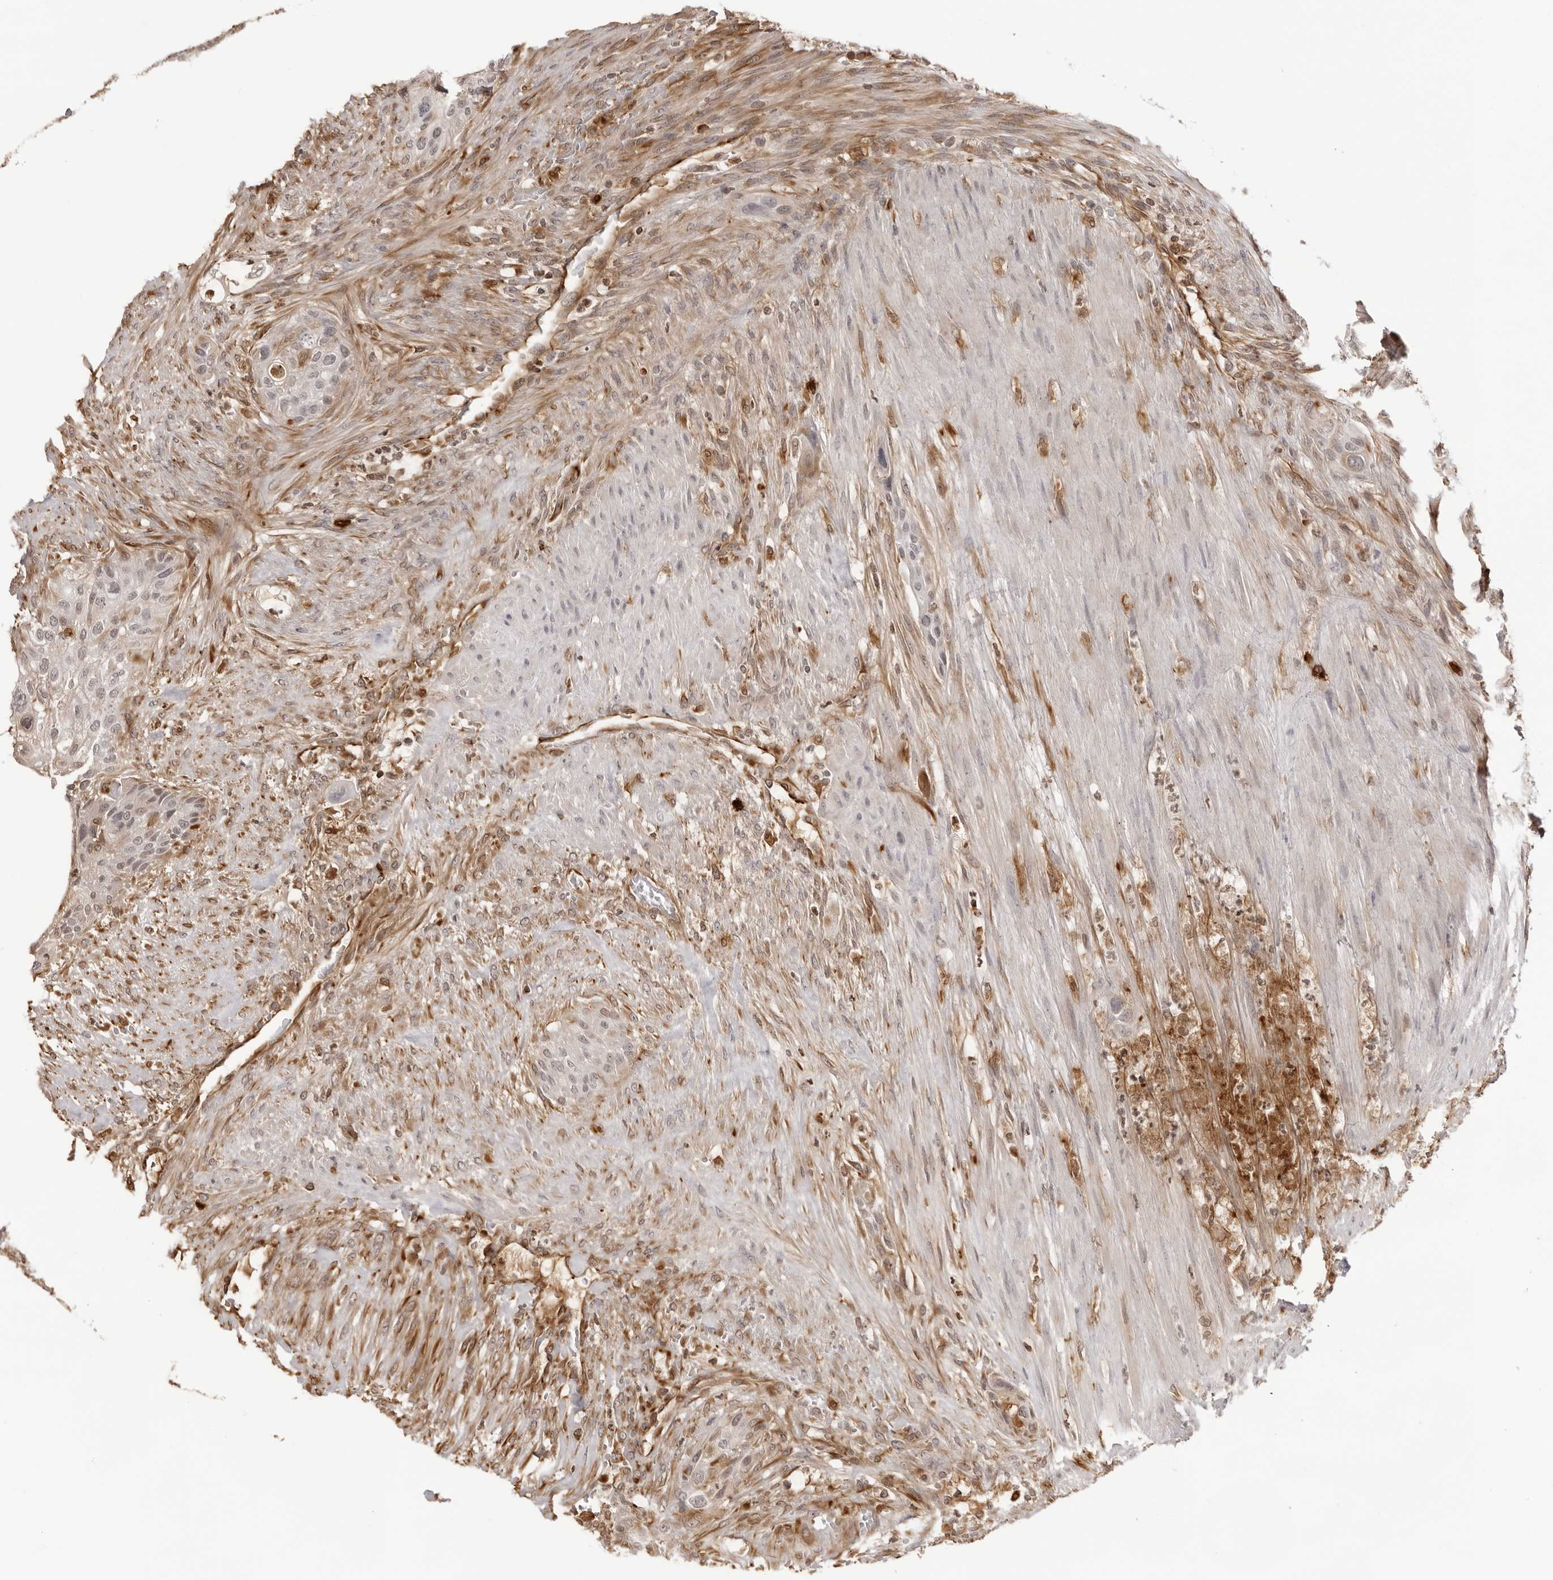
{"staining": {"intensity": "moderate", "quantity": "<25%", "location": "cytoplasmic/membranous"}, "tissue": "urothelial cancer", "cell_type": "Tumor cells", "image_type": "cancer", "snomed": [{"axis": "morphology", "description": "Urothelial carcinoma, High grade"}, {"axis": "topography", "description": "Urinary bladder"}], "caption": "Urothelial cancer stained for a protein demonstrates moderate cytoplasmic/membranous positivity in tumor cells.", "gene": "DYNLT5", "patient": {"sex": "male", "age": 35}}